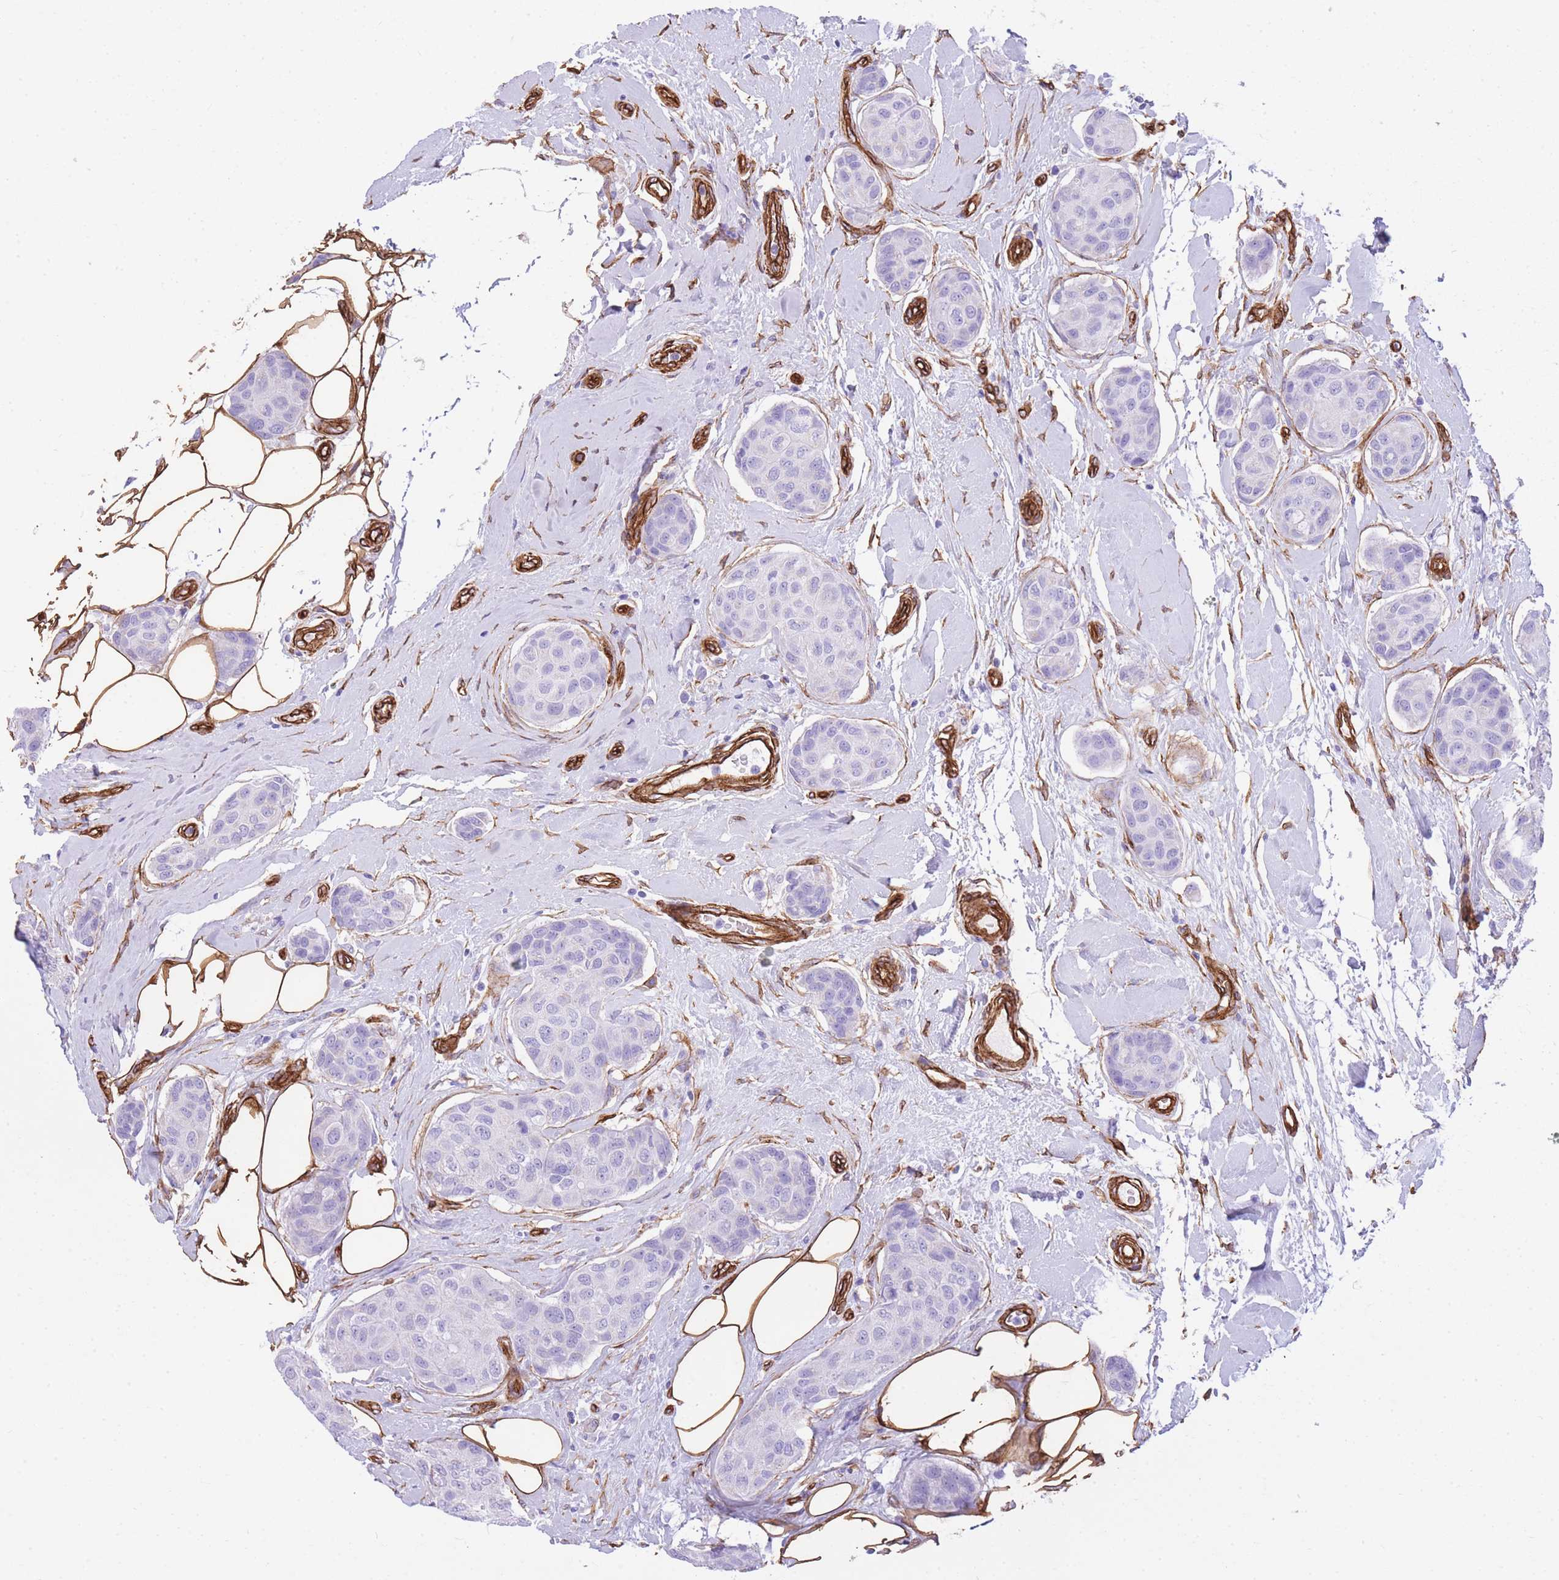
{"staining": {"intensity": "negative", "quantity": "none", "location": "none"}, "tissue": "breast cancer", "cell_type": "Tumor cells", "image_type": "cancer", "snomed": [{"axis": "morphology", "description": "Duct carcinoma"}, {"axis": "topography", "description": "Breast"}, {"axis": "topography", "description": "Lymph node"}], "caption": "High magnification brightfield microscopy of infiltrating ductal carcinoma (breast) stained with DAB (3,3'-diaminobenzidine) (brown) and counterstained with hematoxylin (blue): tumor cells show no significant staining.", "gene": "CAVIN1", "patient": {"sex": "female", "age": 80}}